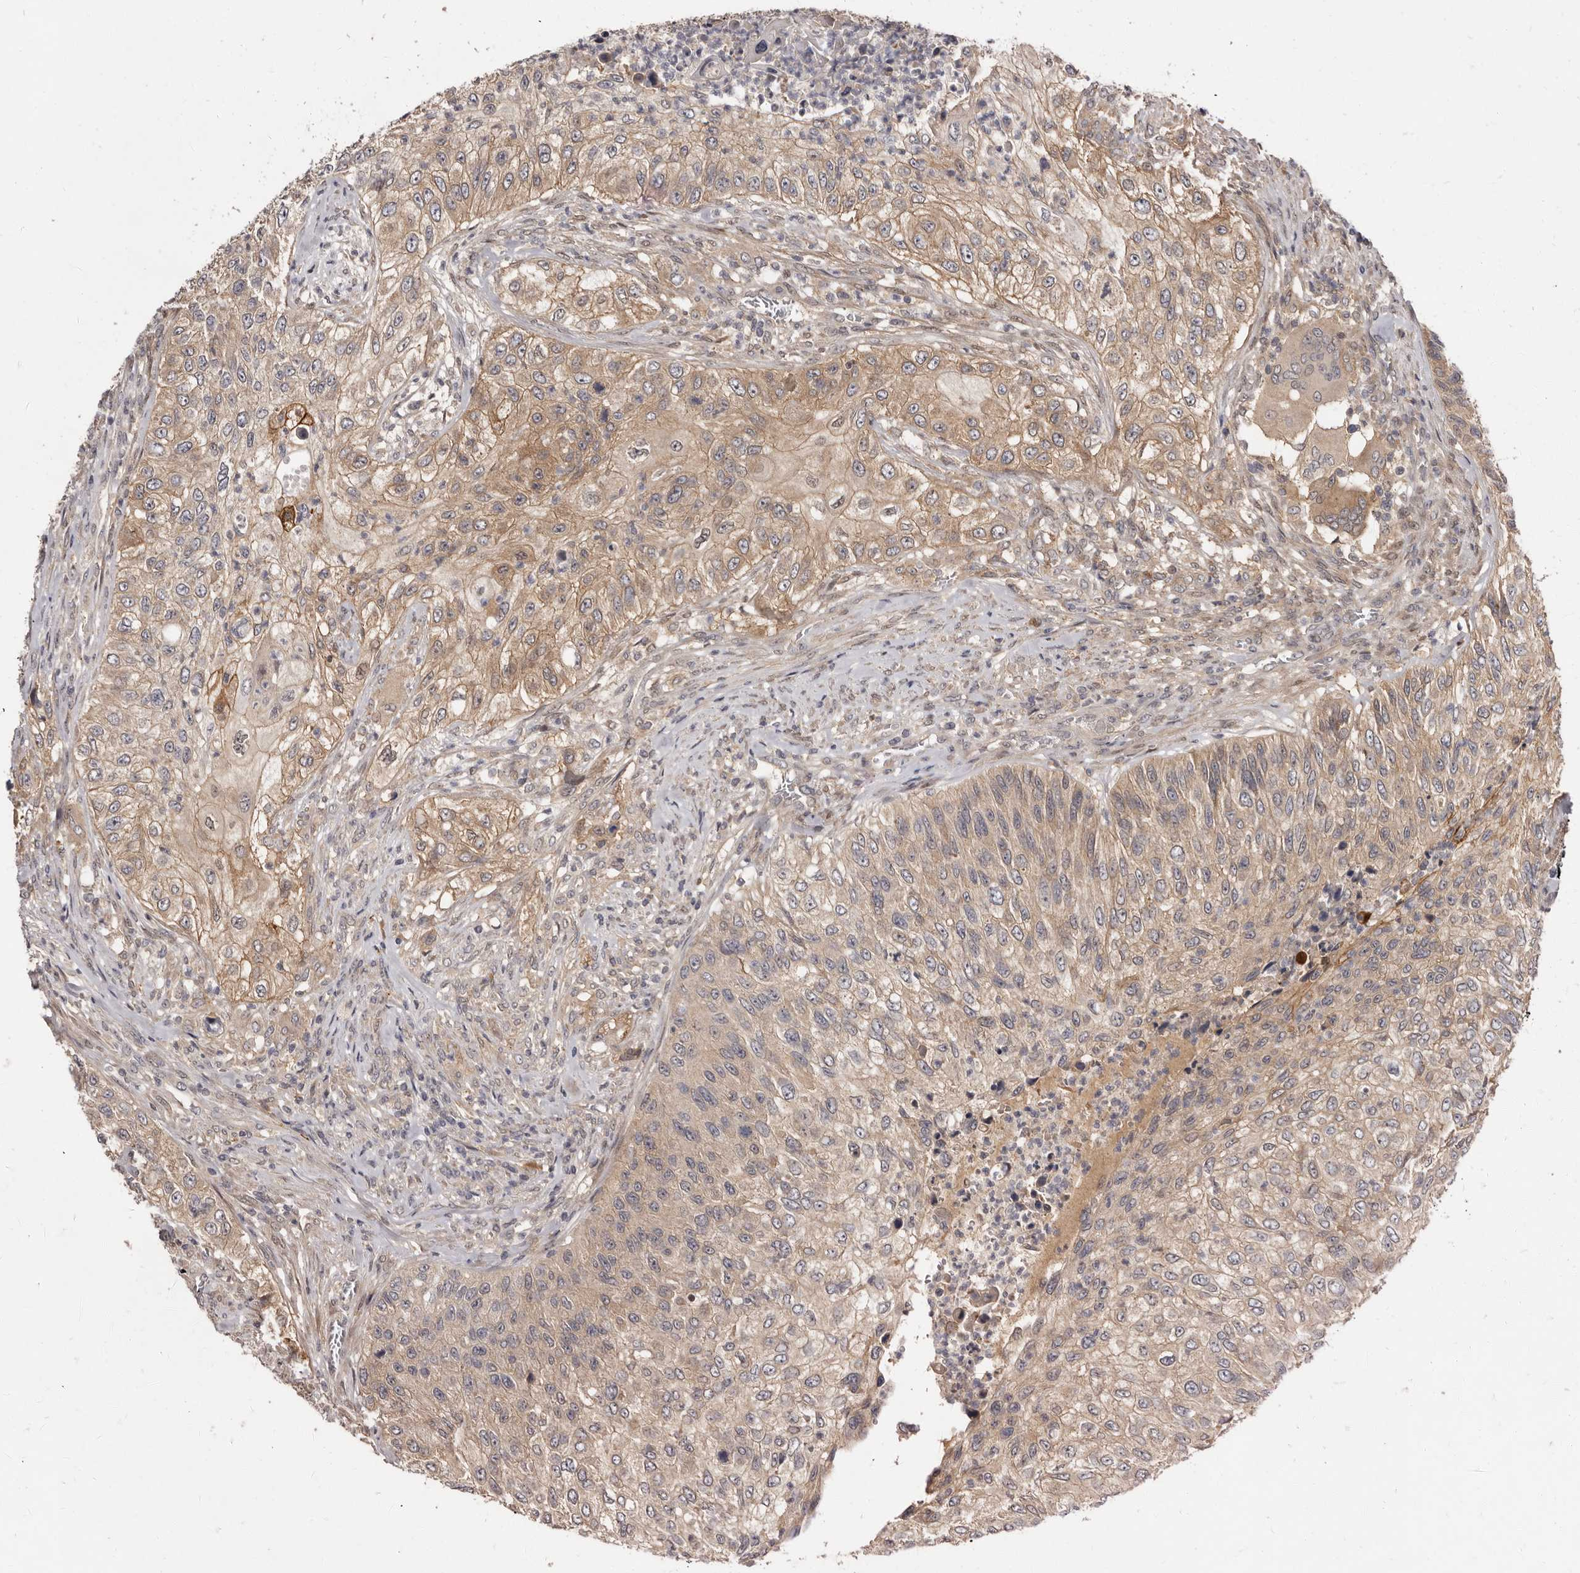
{"staining": {"intensity": "moderate", "quantity": "25%-75%", "location": "cytoplasmic/membranous"}, "tissue": "urothelial cancer", "cell_type": "Tumor cells", "image_type": "cancer", "snomed": [{"axis": "morphology", "description": "Urothelial carcinoma, High grade"}, {"axis": "topography", "description": "Urinary bladder"}], "caption": "Immunohistochemistry (IHC) micrograph of human urothelial cancer stained for a protein (brown), which displays medium levels of moderate cytoplasmic/membranous staining in about 25%-75% of tumor cells.", "gene": "INAVA", "patient": {"sex": "female", "age": 60}}